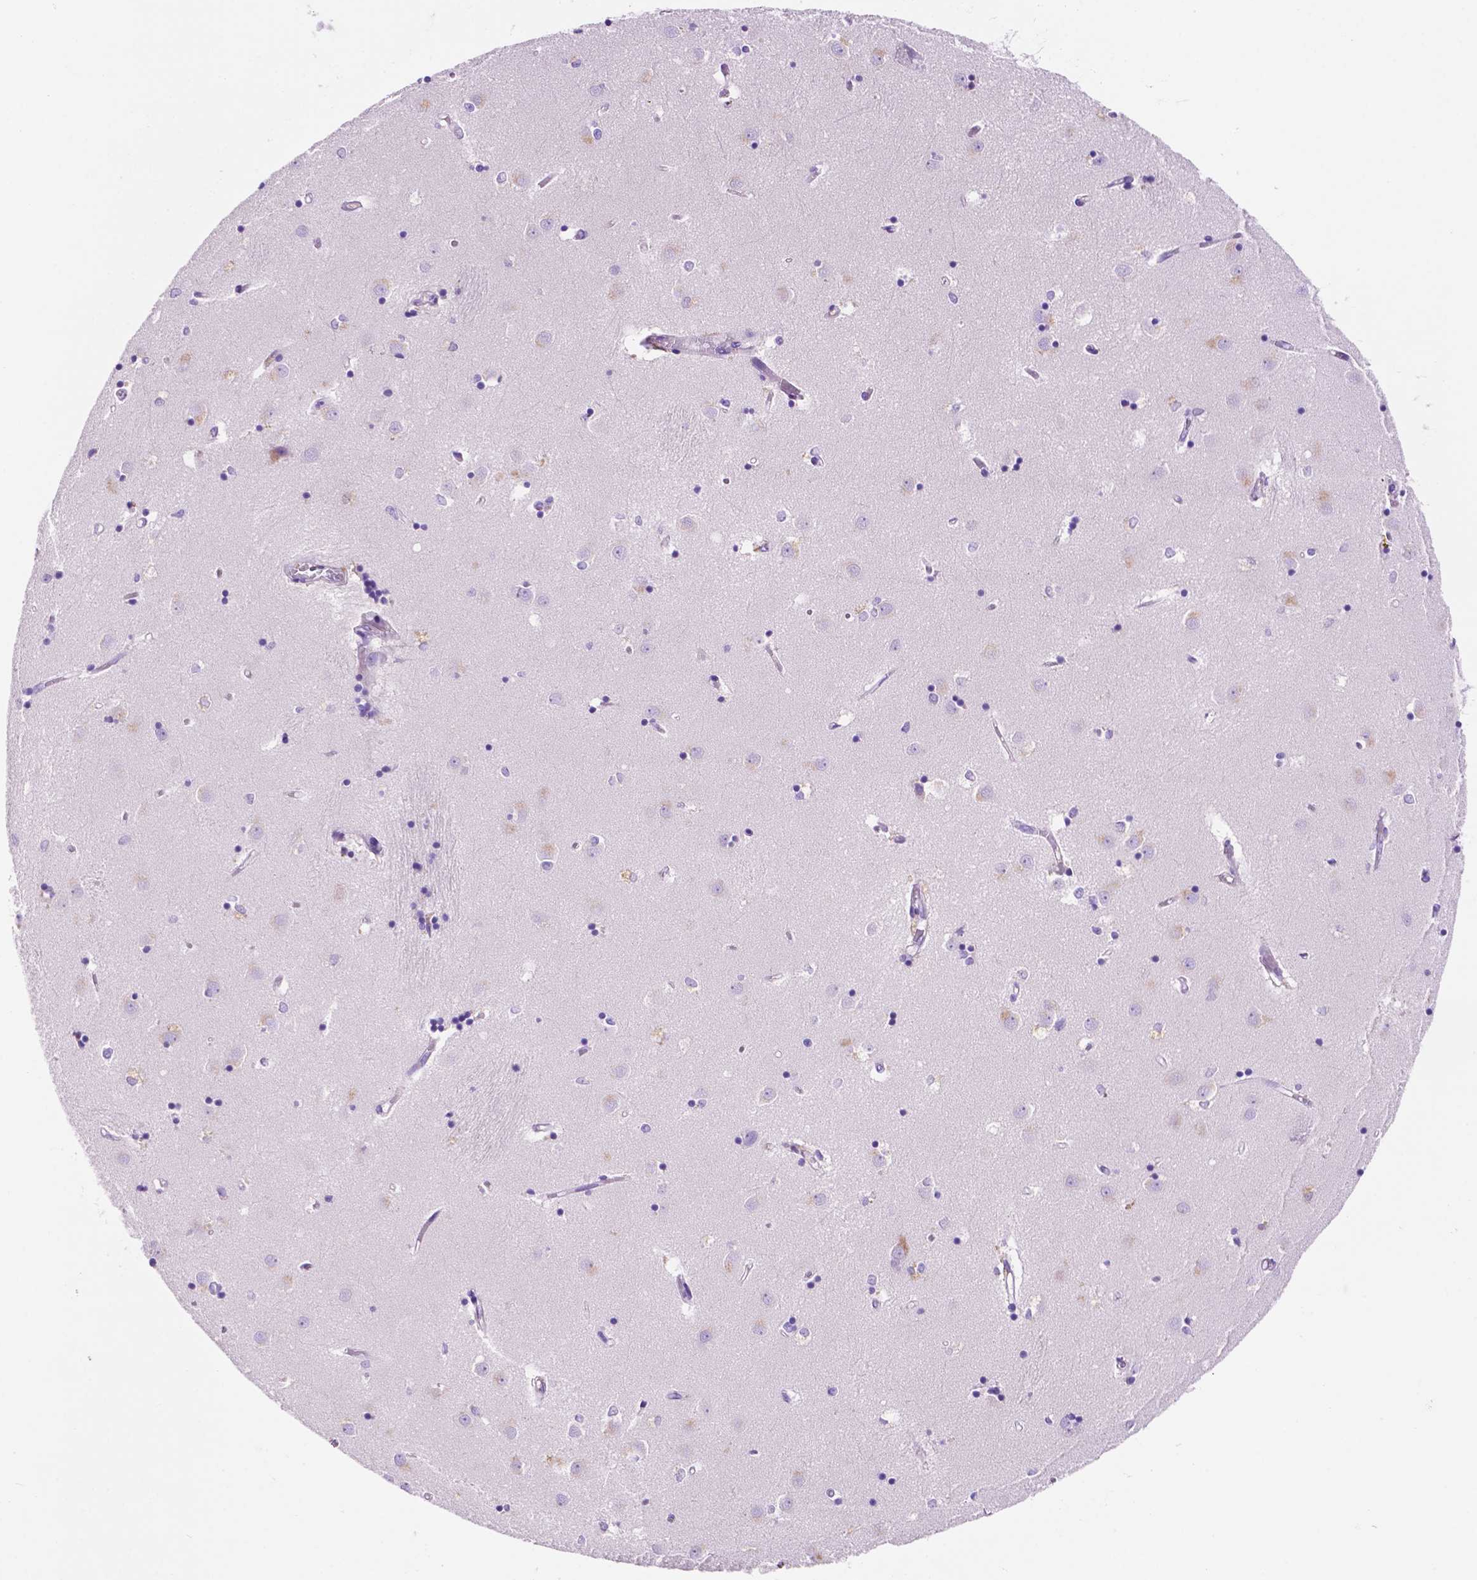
{"staining": {"intensity": "negative", "quantity": "none", "location": "none"}, "tissue": "caudate", "cell_type": "Glial cells", "image_type": "normal", "snomed": [{"axis": "morphology", "description": "Normal tissue, NOS"}, {"axis": "topography", "description": "Lateral ventricle wall"}], "caption": "Human caudate stained for a protein using immunohistochemistry (IHC) reveals no staining in glial cells.", "gene": "FOXB2", "patient": {"sex": "male", "age": 54}}